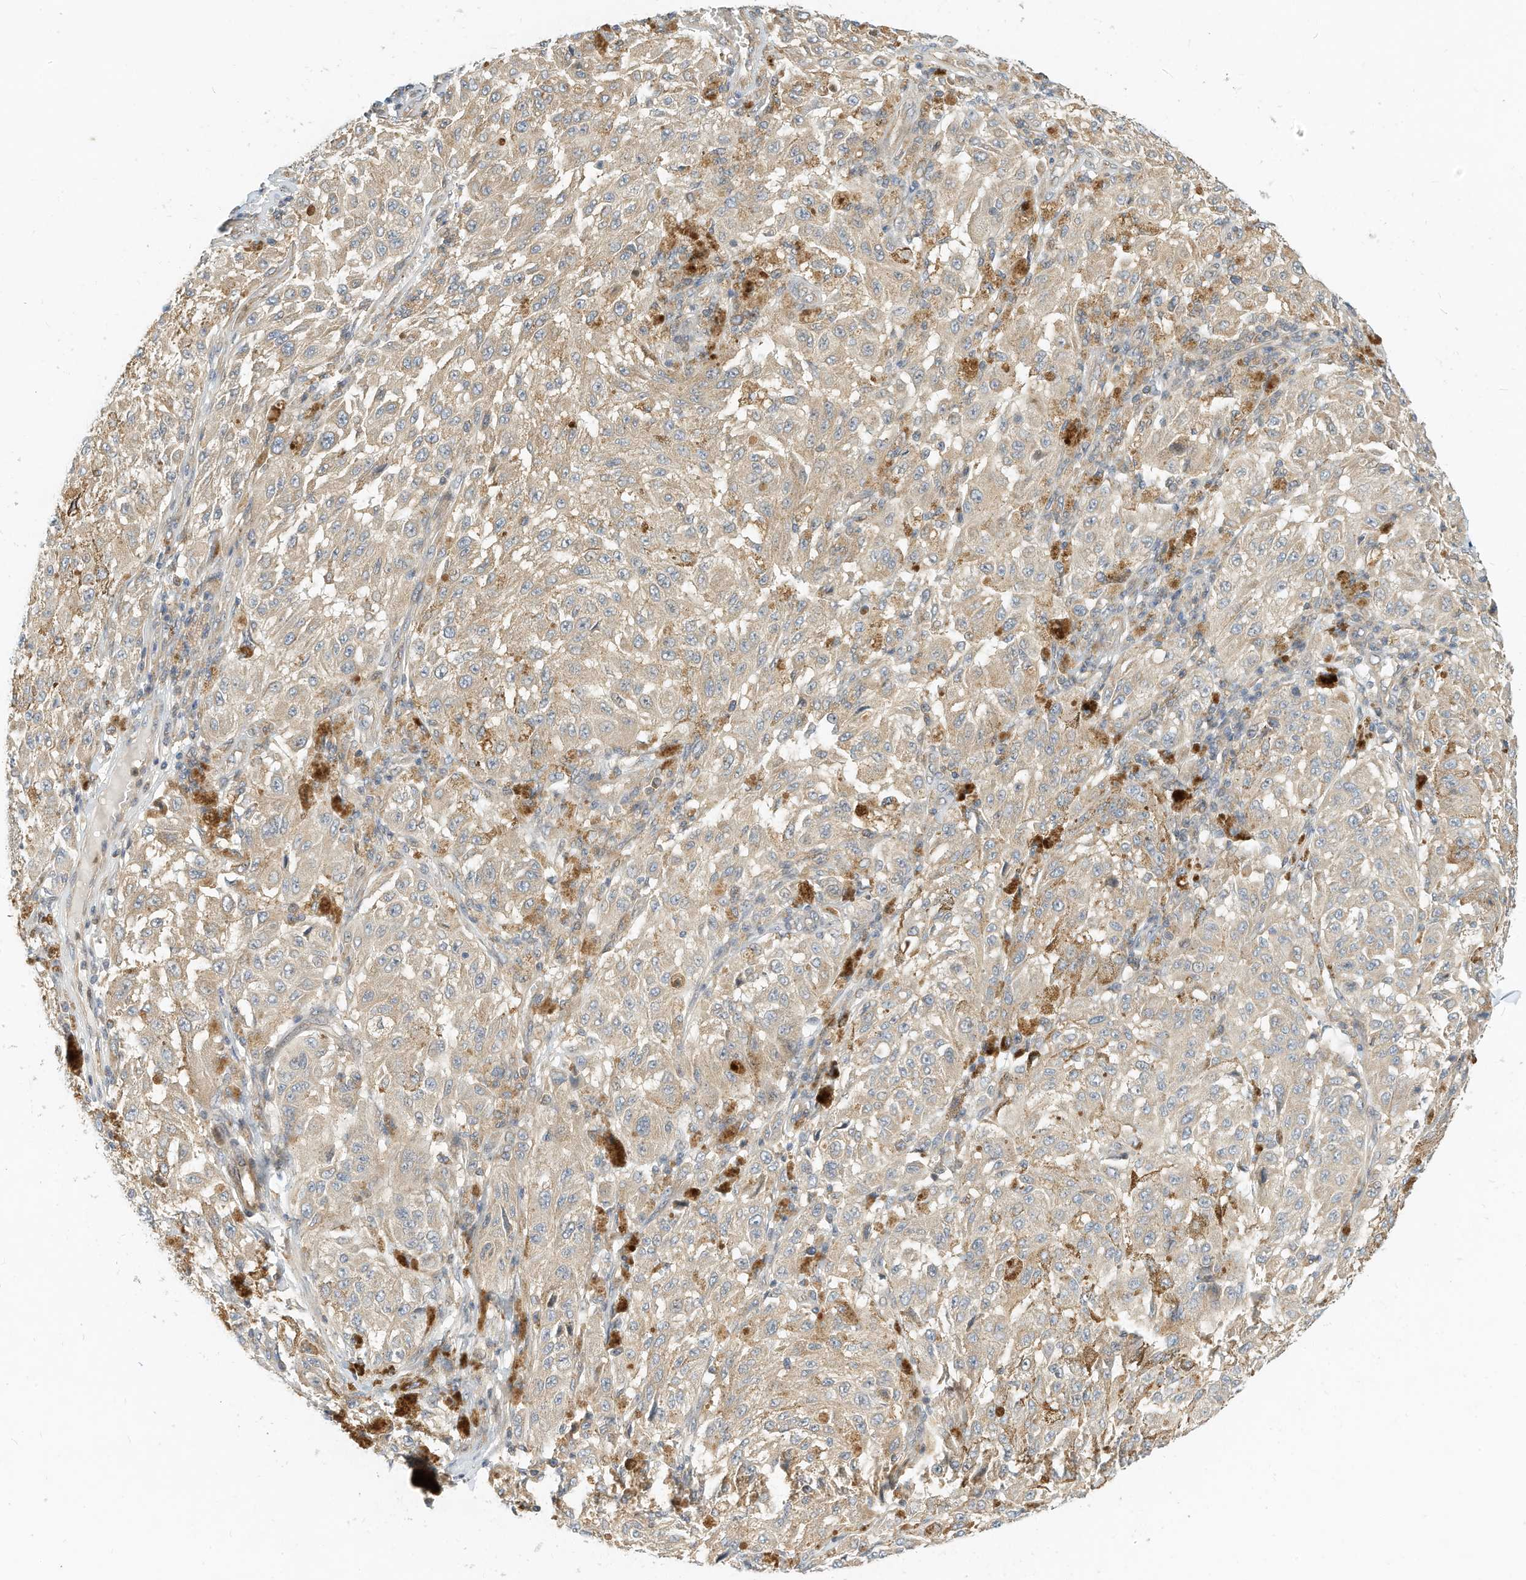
{"staining": {"intensity": "weak", "quantity": ">75%", "location": "cytoplasmic/membranous"}, "tissue": "melanoma", "cell_type": "Tumor cells", "image_type": "cancer", "snomed": [{"axis": "morphology", "description": "Malignant melanoma, NOS"}, {"axis": "topography", "description": "Skin"}], "caption": "This micrograph displays immunohistochemistry staining of human melanoma, with low weak cytoplasmic/membranous positivity in approximately >75% of tumor cells.", "gene": "OFD1", "patient": {"sex": "female", "age": 64}}